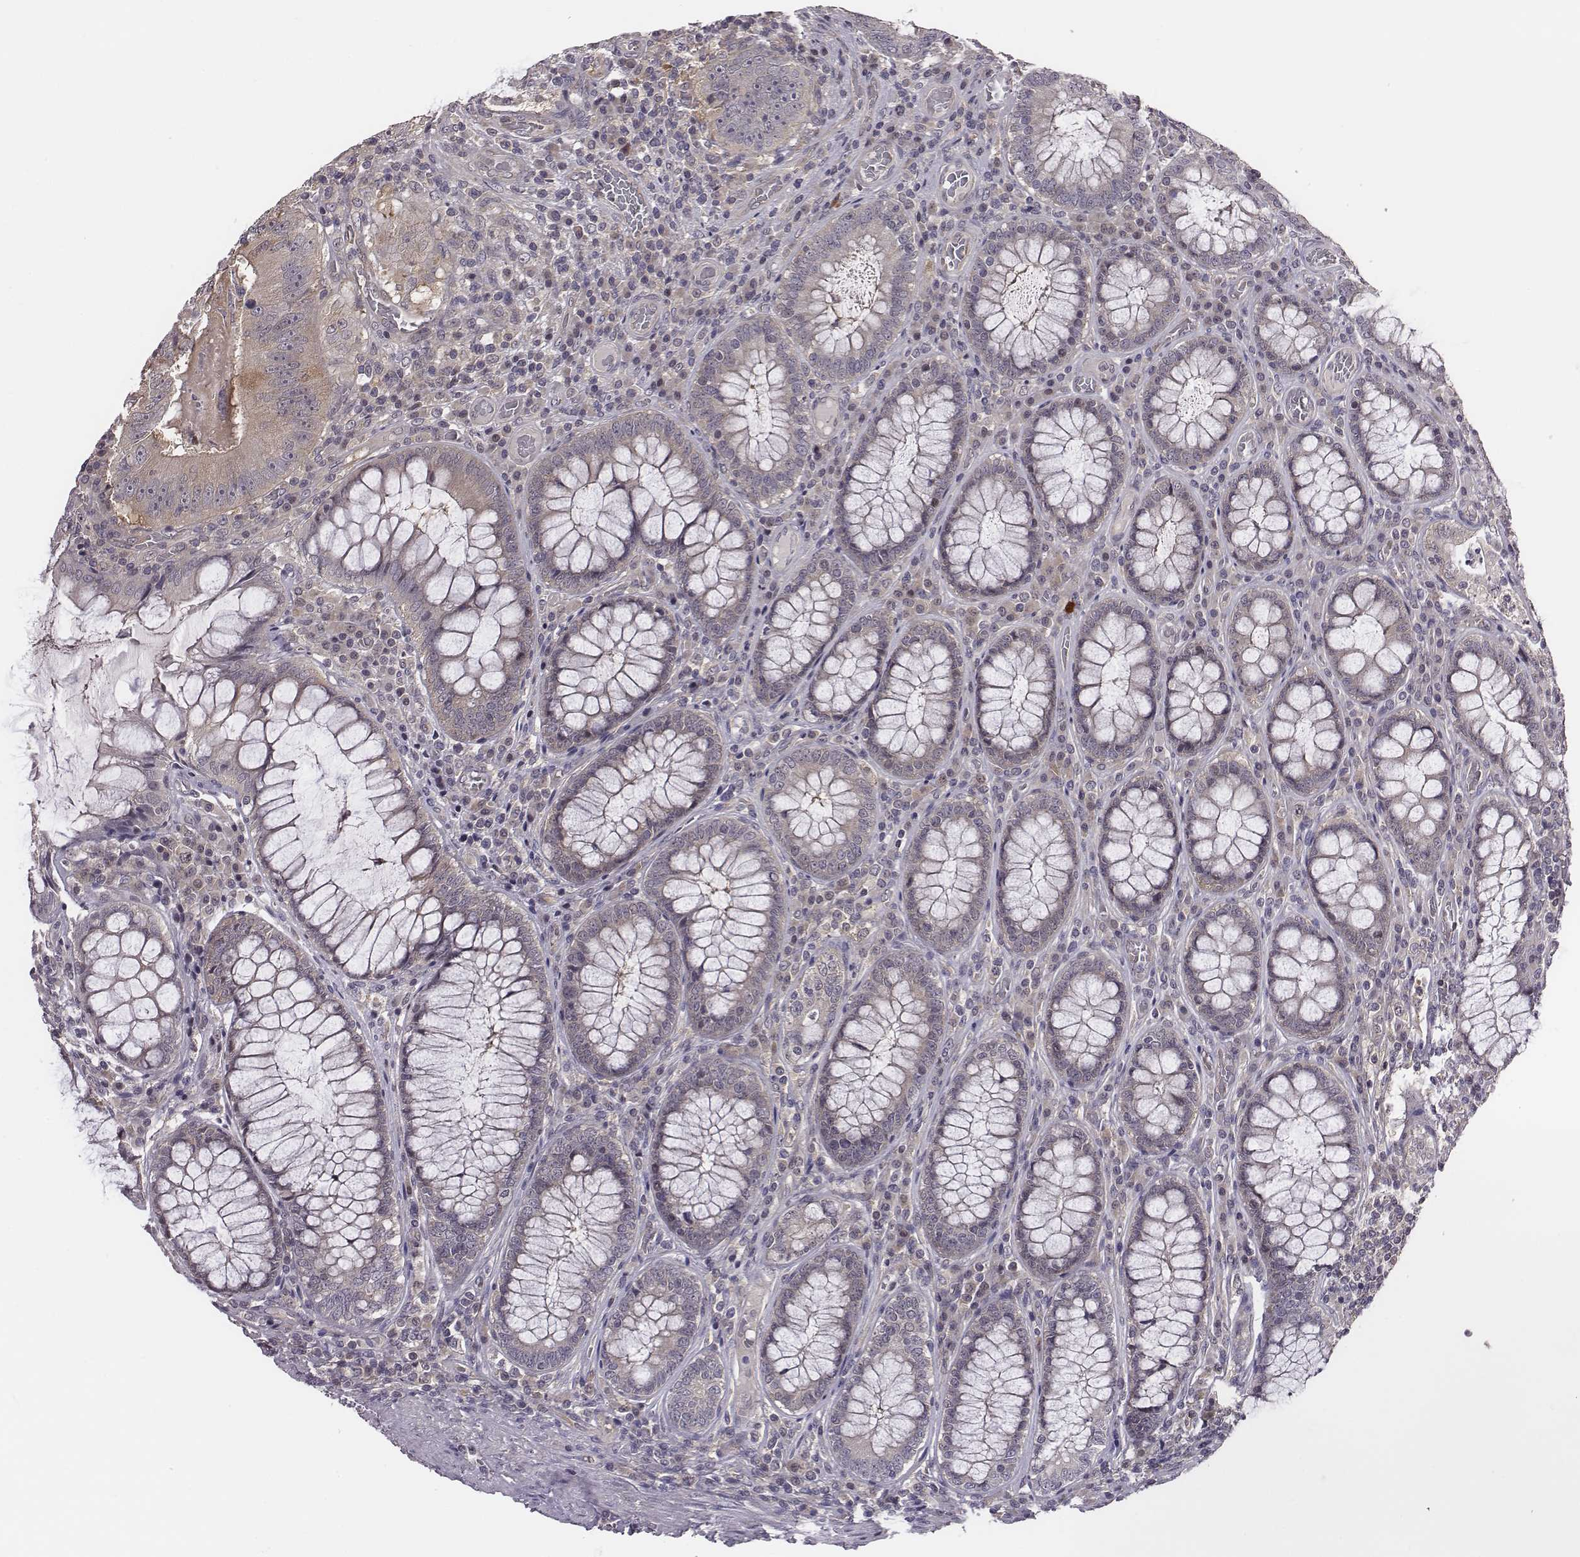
{"staining": {"intensity": "weak", "quantity": ">75%", "location": "cytoplasmic/membranous"}, "tissue": "colorectal cancer", "cell_type": "Tumor cells", "image_type": "cancer", "snomed": [{"axis": "morphology", "description": "Adenocarcinoma, NOS"}, {"axis": "topography", "description": "Colon"}], "caption": "The immunohistochemical stain labels weak cytoplasmic/membranous positivity in tumor cells of adenocarcinoma (colorectal) tissue.", "gene": "SMURF2", "patient": {"sex": "female", "age": 86}}